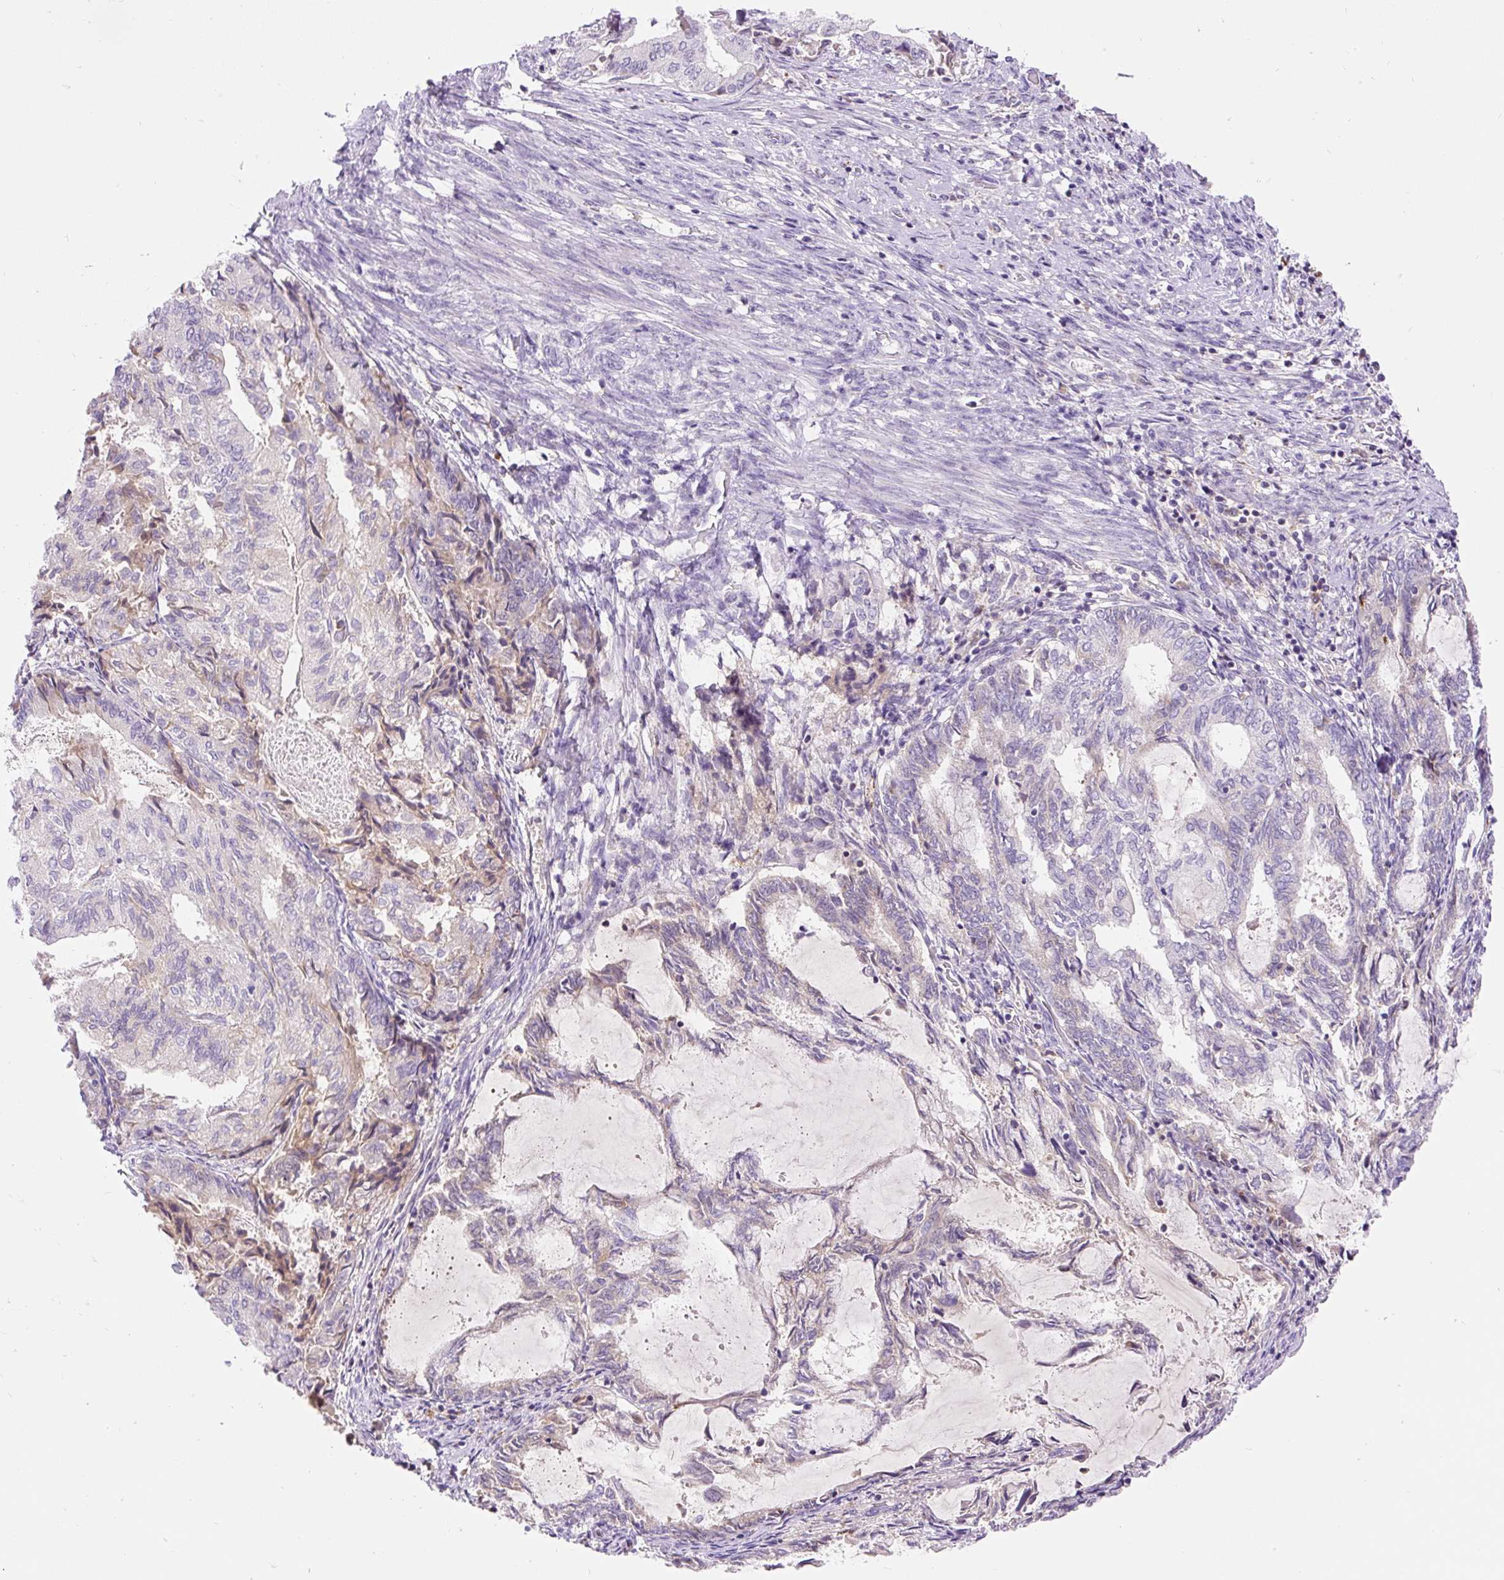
{"staining": {"intensity": "weak", "quantity": "<25%", "location": "cytoplasmic/membranous"}, "tissue": "endometrial cancer", "cell_type": "Tumor cells", "image_type": "cancer", "snomed": [{"axis": "morphology", "description": "Adenocarcinoma, NOS"}, {"axis": "topography", "description": "Endometrium"}], "caption": "Immunohistochemical staining of endometrial cancer (adenocarcinoma) displays no significant expression in tumor cells.", "gene": "TMEM150C", "patient": {"sex": "female", "age": 80}}